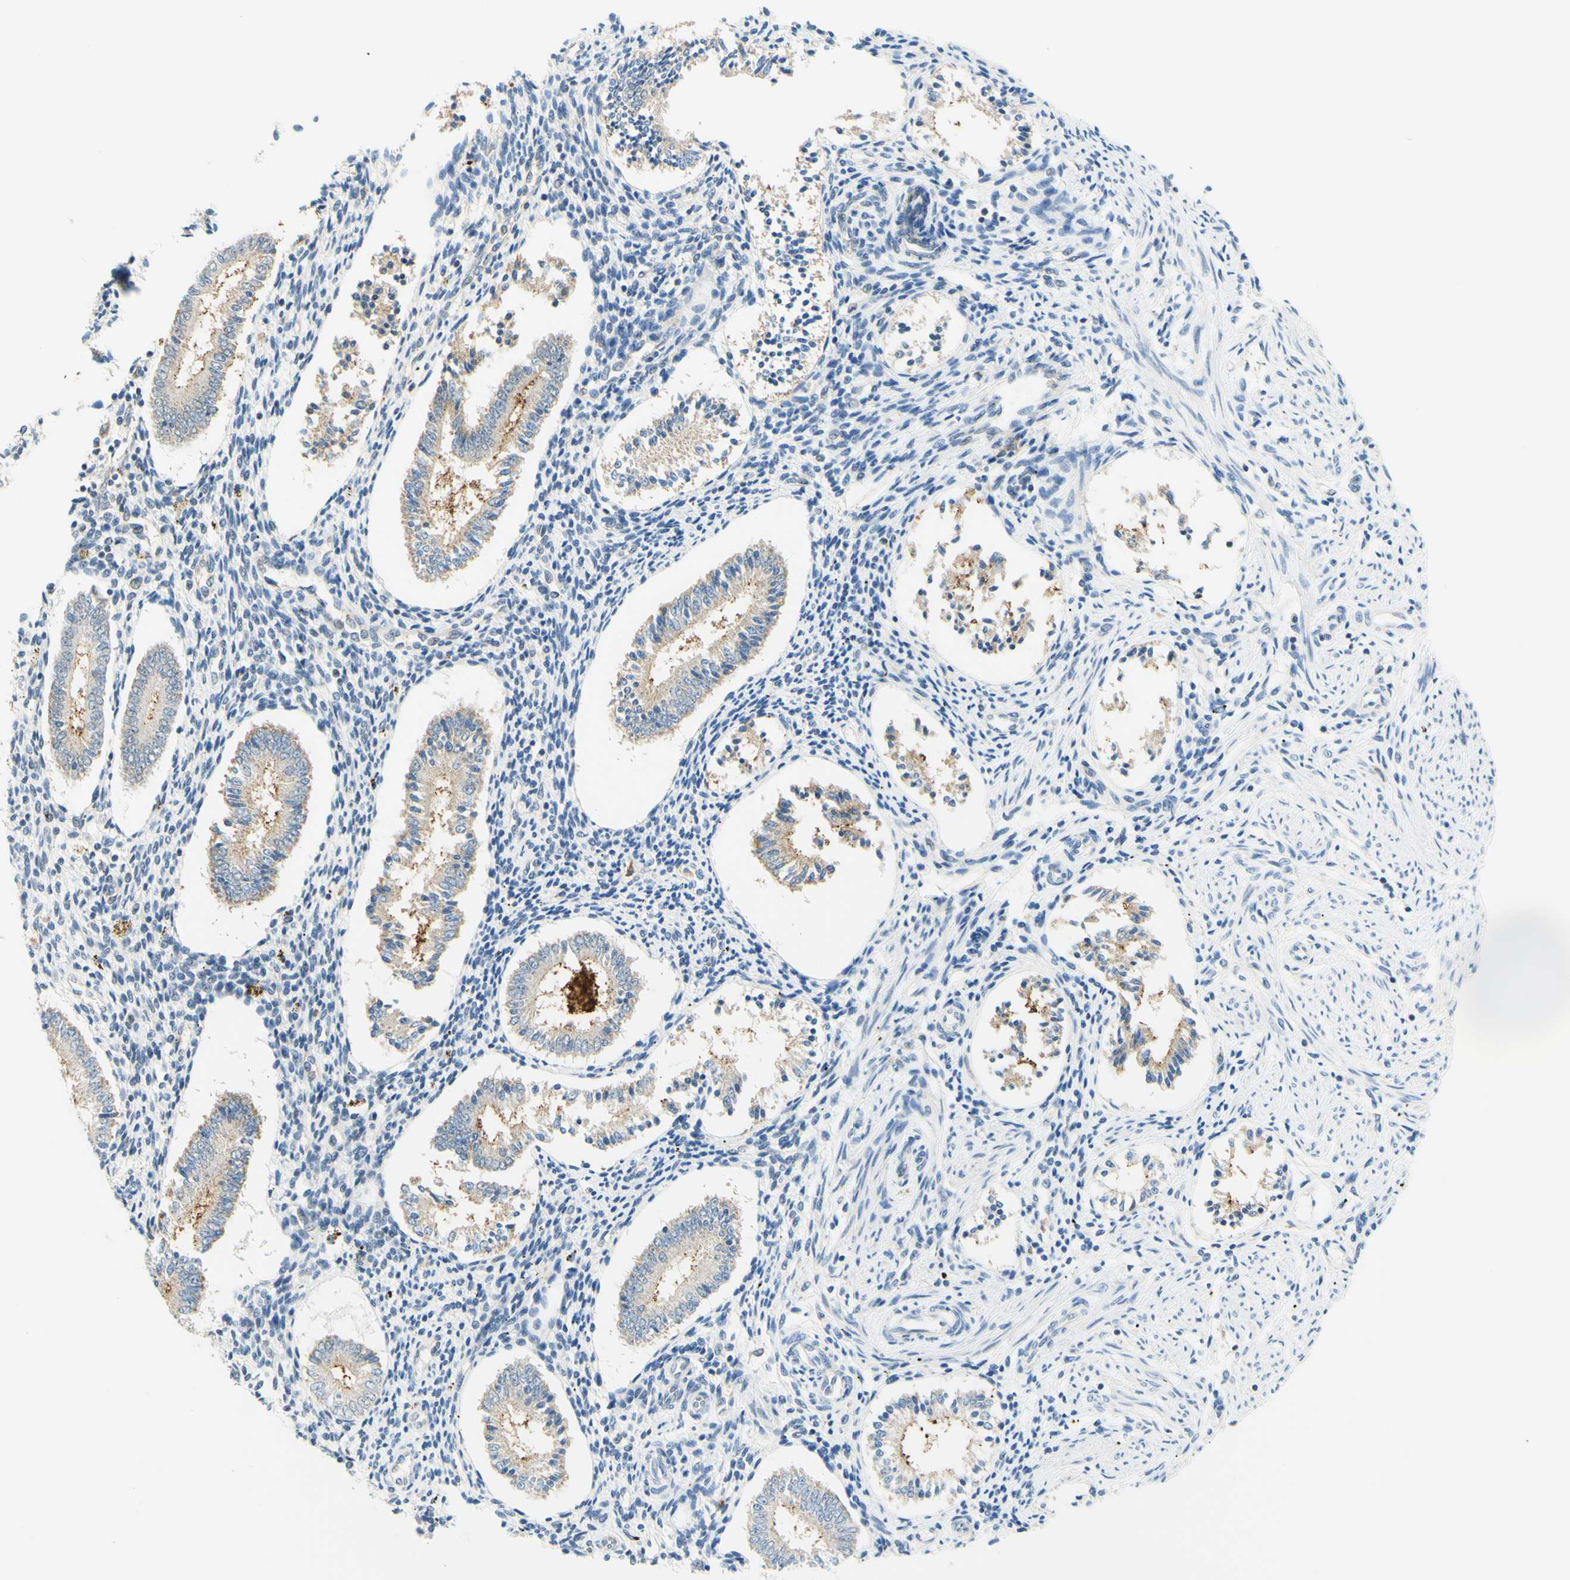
{"staining": {"intensity": "weak", "quantity": "<25%", "location": "cytoplasmic/membranous"}, "tissue": "endometrium", "cell_type": "Cells in endometrial stroma", "image_type": "normal", "snomed": [{"axis": "morphology", "description": "Normal tissue, NOS"}, {"axis": "topography", "description": "Endometrium"}], "caption": "The immunohistochemistry image has no significant expression in cells in endometrial stroma of endometrium.", "gene": "TREM2", "patient": {"sex": "female", "age": 42}}